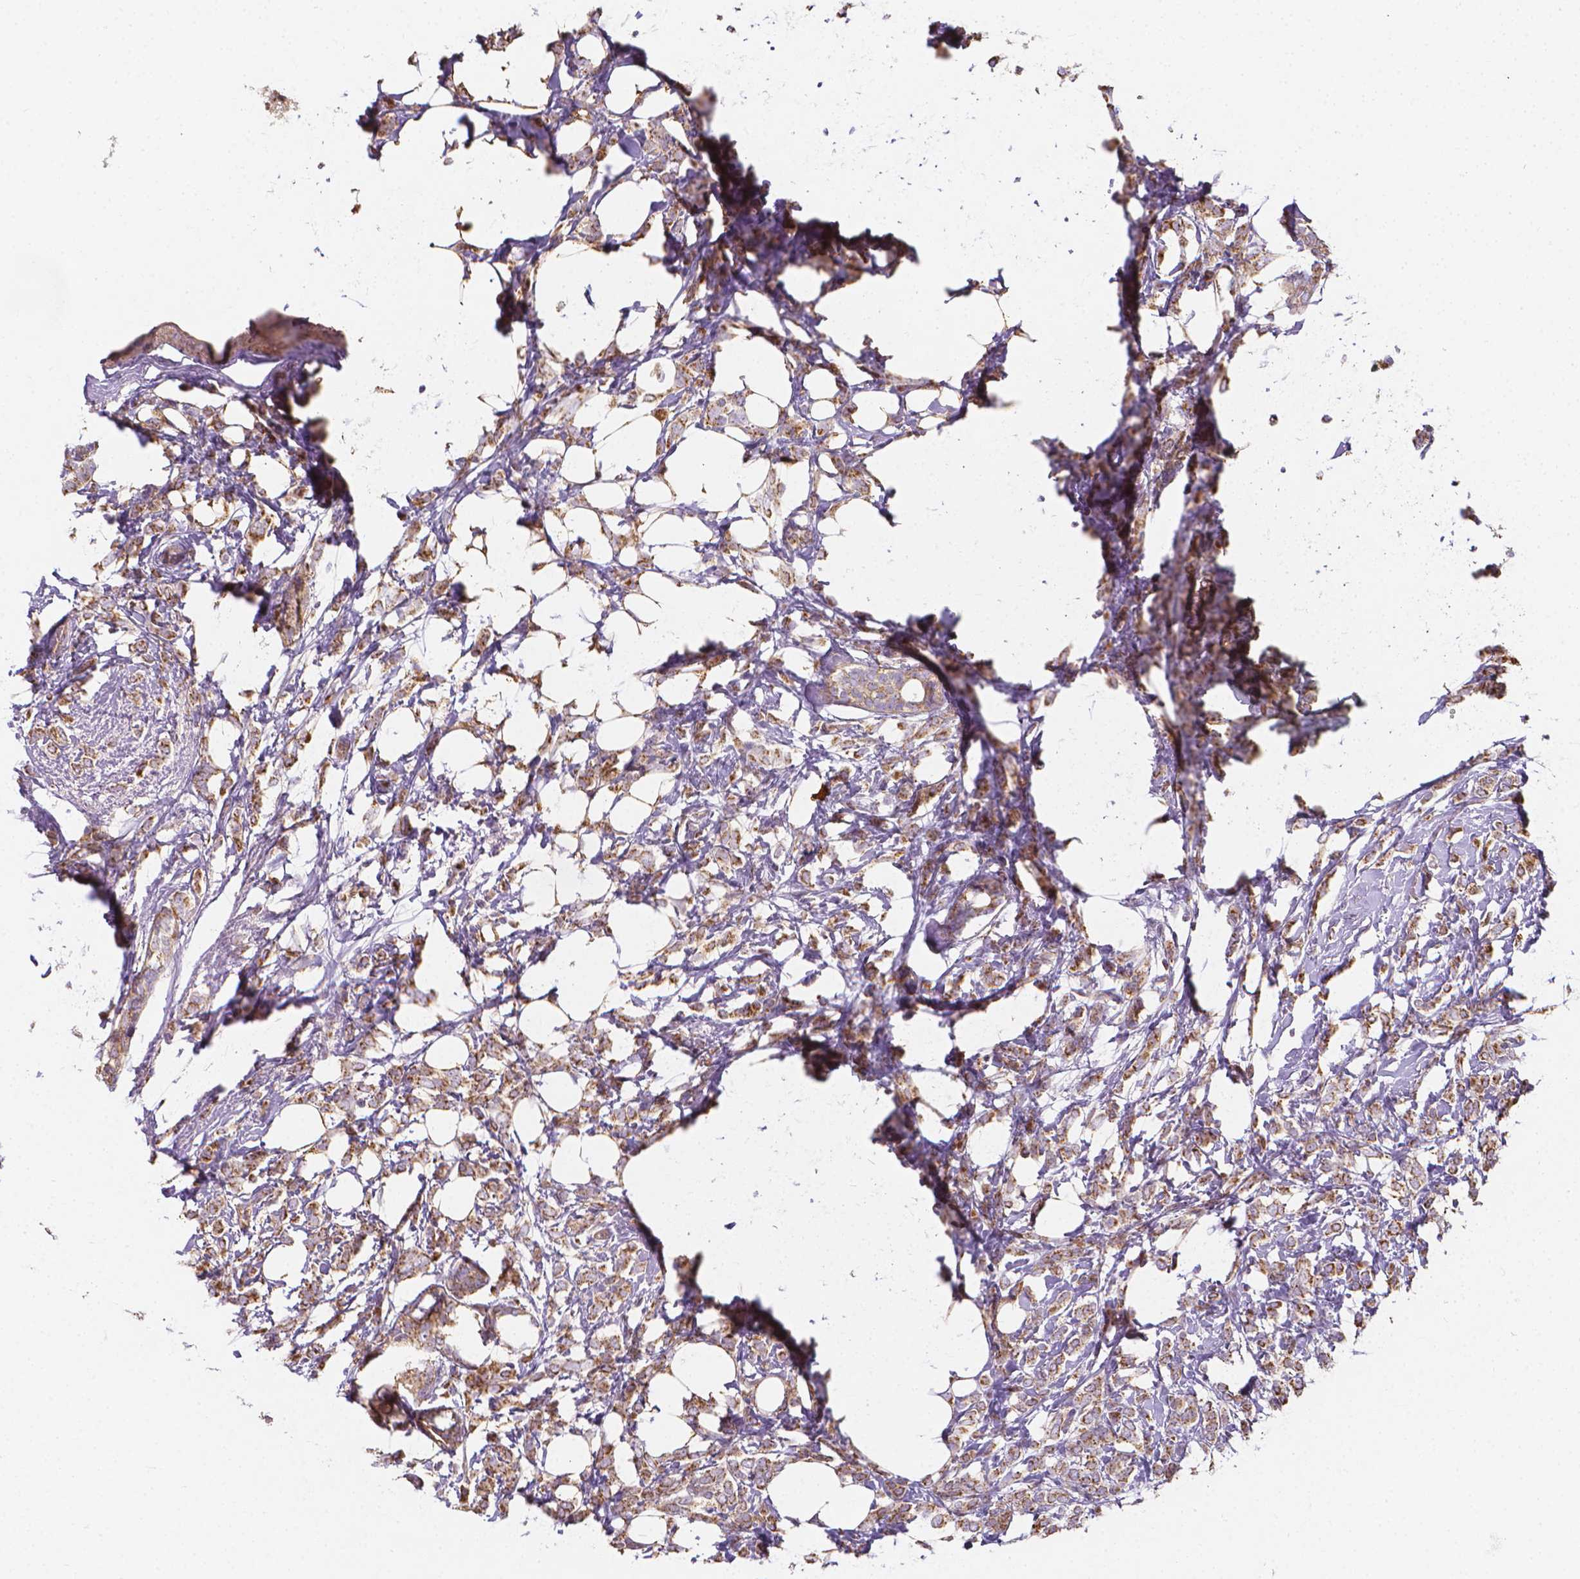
{"staining": {"intensity": "moderate", "quantity": ">75%", "location": "cytoplasmic/membranous"}, "tissue": "breast cancer", "cell_type": "Tumor cells", "image_type": "cancer", "snomed": [{"axis": "morphology", "description": "Lobular carcinoma"}, {"axis": "topography", "description": "Breast"}], "caption": "Moderate cytoplasmic/membranous protein expression is appreciated in about >75% of tumor cells in lobular carcinoma (breast).", "gene": "SNCAIP", "patient": {"sex": "female", "age": 49}}